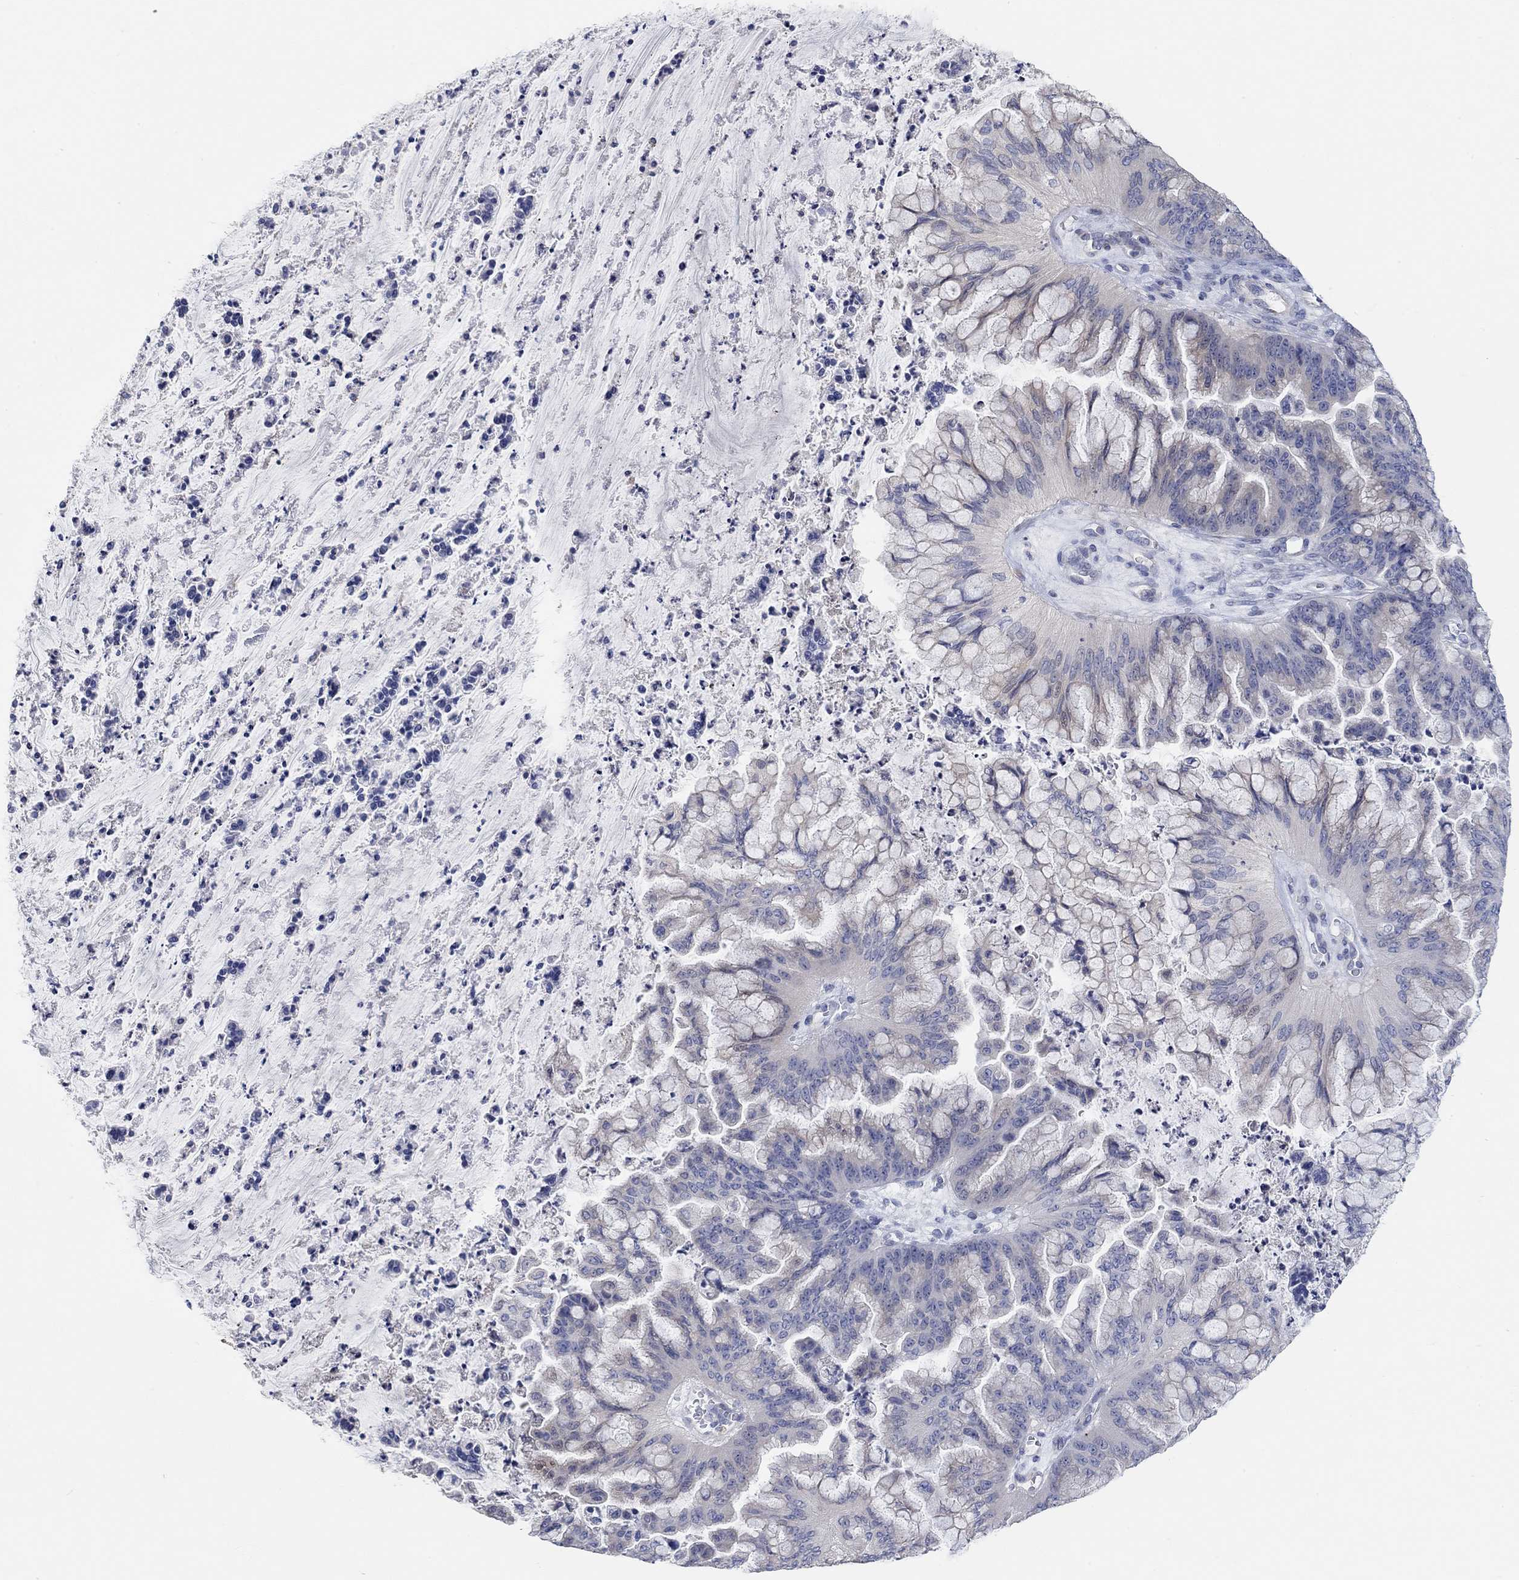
{"staining": {"intensity": "negative", "quantity": "none", "location": "none"}, "tissue": "ovarian cancer", "cell_type": "Tumor cells", "image_type": "cancer", "snomed": [{"axis": "morphology", "description": "Cystadenocarcinoma, mucinous, NOS"}, {"axis": "topography", "description": "Ovary"}], "caption": "This is a micrograph of immunohistochemistry staining of ovarian mucinous cystadenocarcinoma, which shows no positivity in tumor cells. (Immunohistochemistry (ihc), brightfield microscopy, high magnification).", "gene": "NLRP14", "patient": {"sex": "female", "age": 67}}